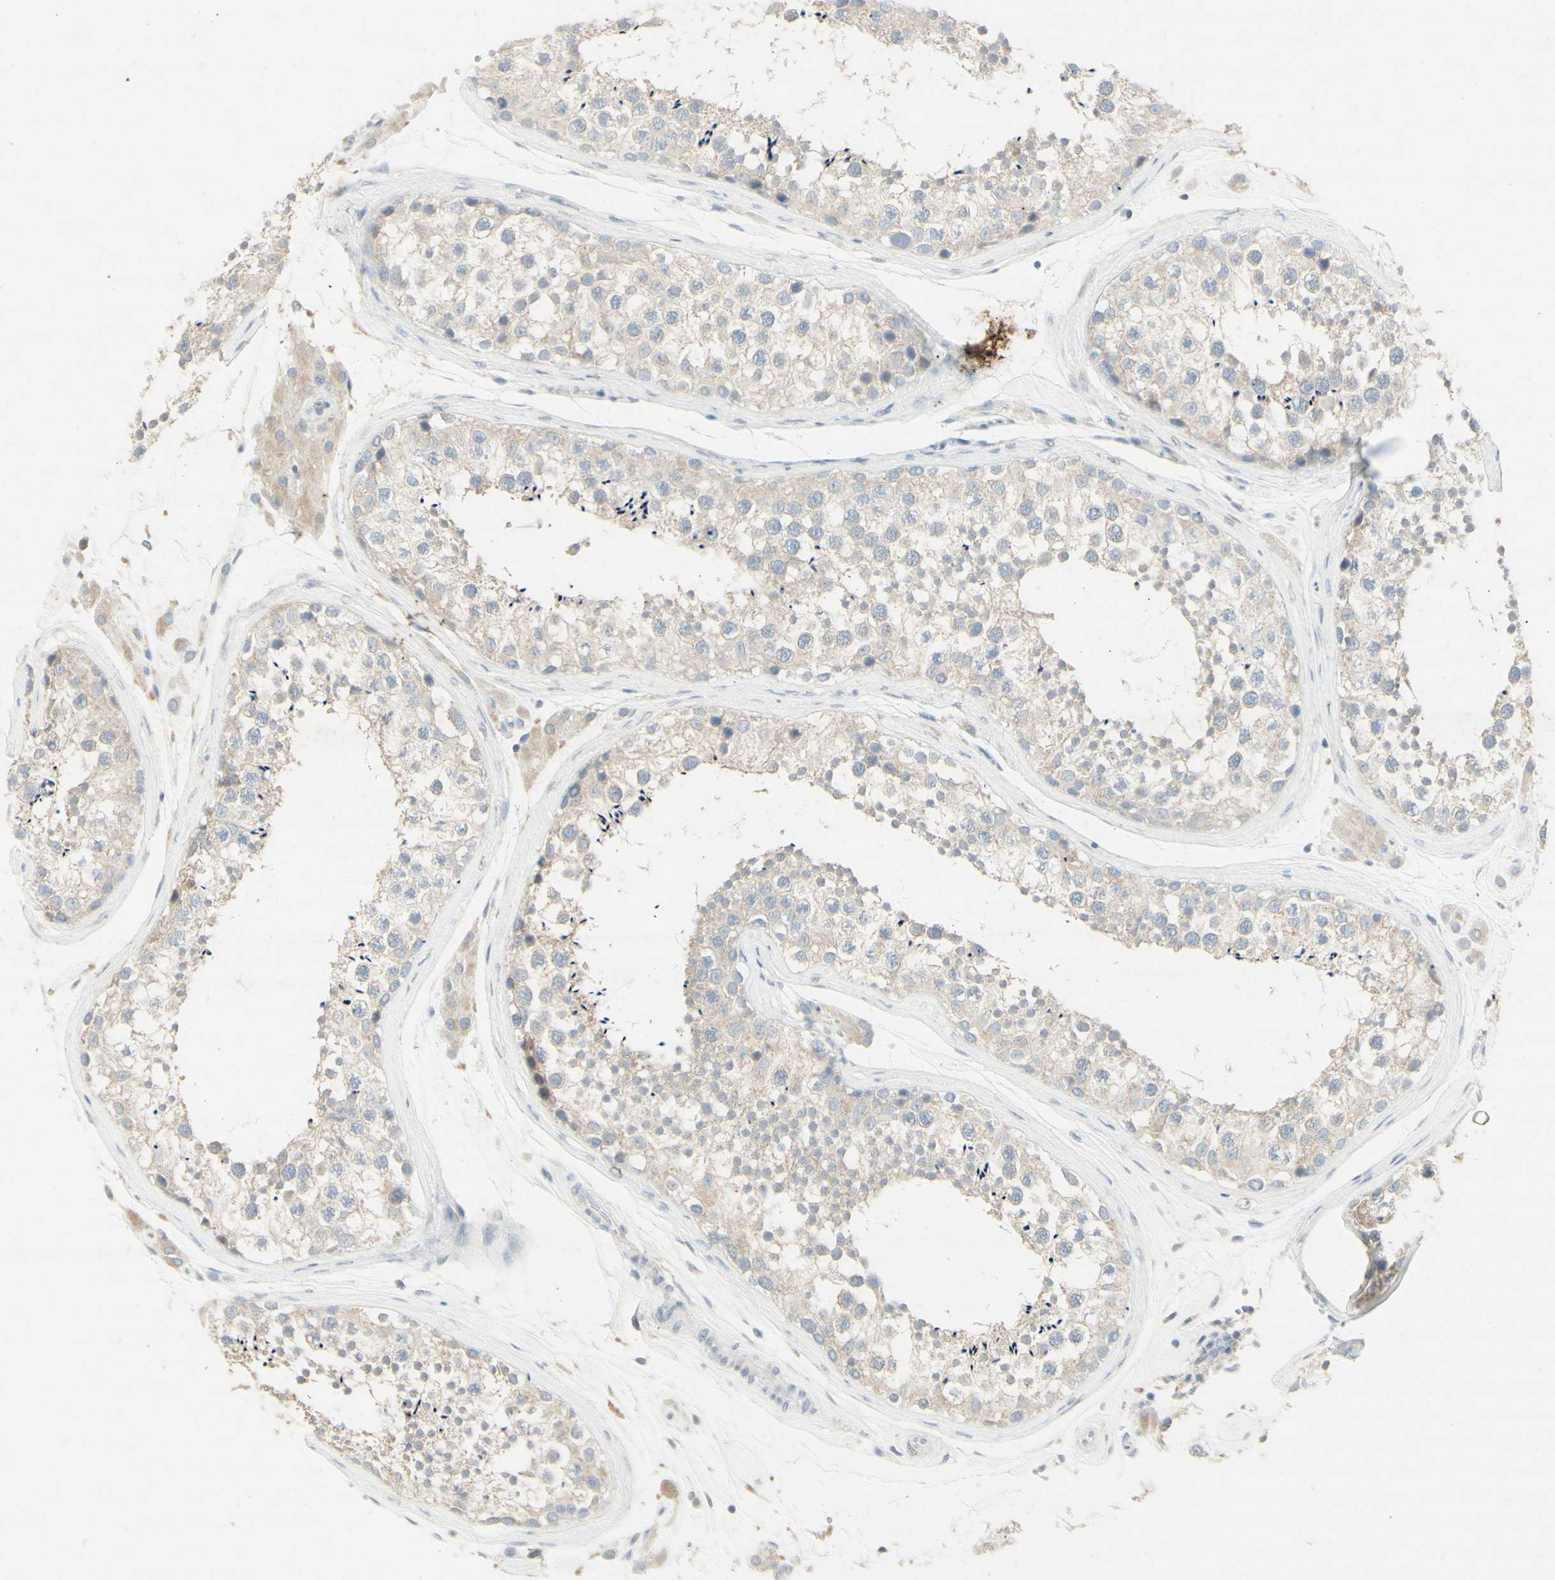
{"staining": {"intensity": "weak", "quantity": "<25%", "location": "cytoplasmic/membranous"}, "tissue": "testis", "cell_type": "Cells in seminiferous ducts", "image_type": "normal", "snomed": [{"axis": "morphology", "description": "Normal tissue, NOS"}, {"axis": "topography", "description": "Testis"}], "caption": "Normal testis was stained to show a protein in brown. There is no significant positivity in cells in seminiferous ducts. The staining was performed using DAB (3,3'-diaminobenzidine) to visualize the protein expression in brown, while the nuclei were stained in blue with hematoxylin (Magnification: 20x).", "gene": "ATP6V1B1", "patient": {"sex": "male", "age": 46}}